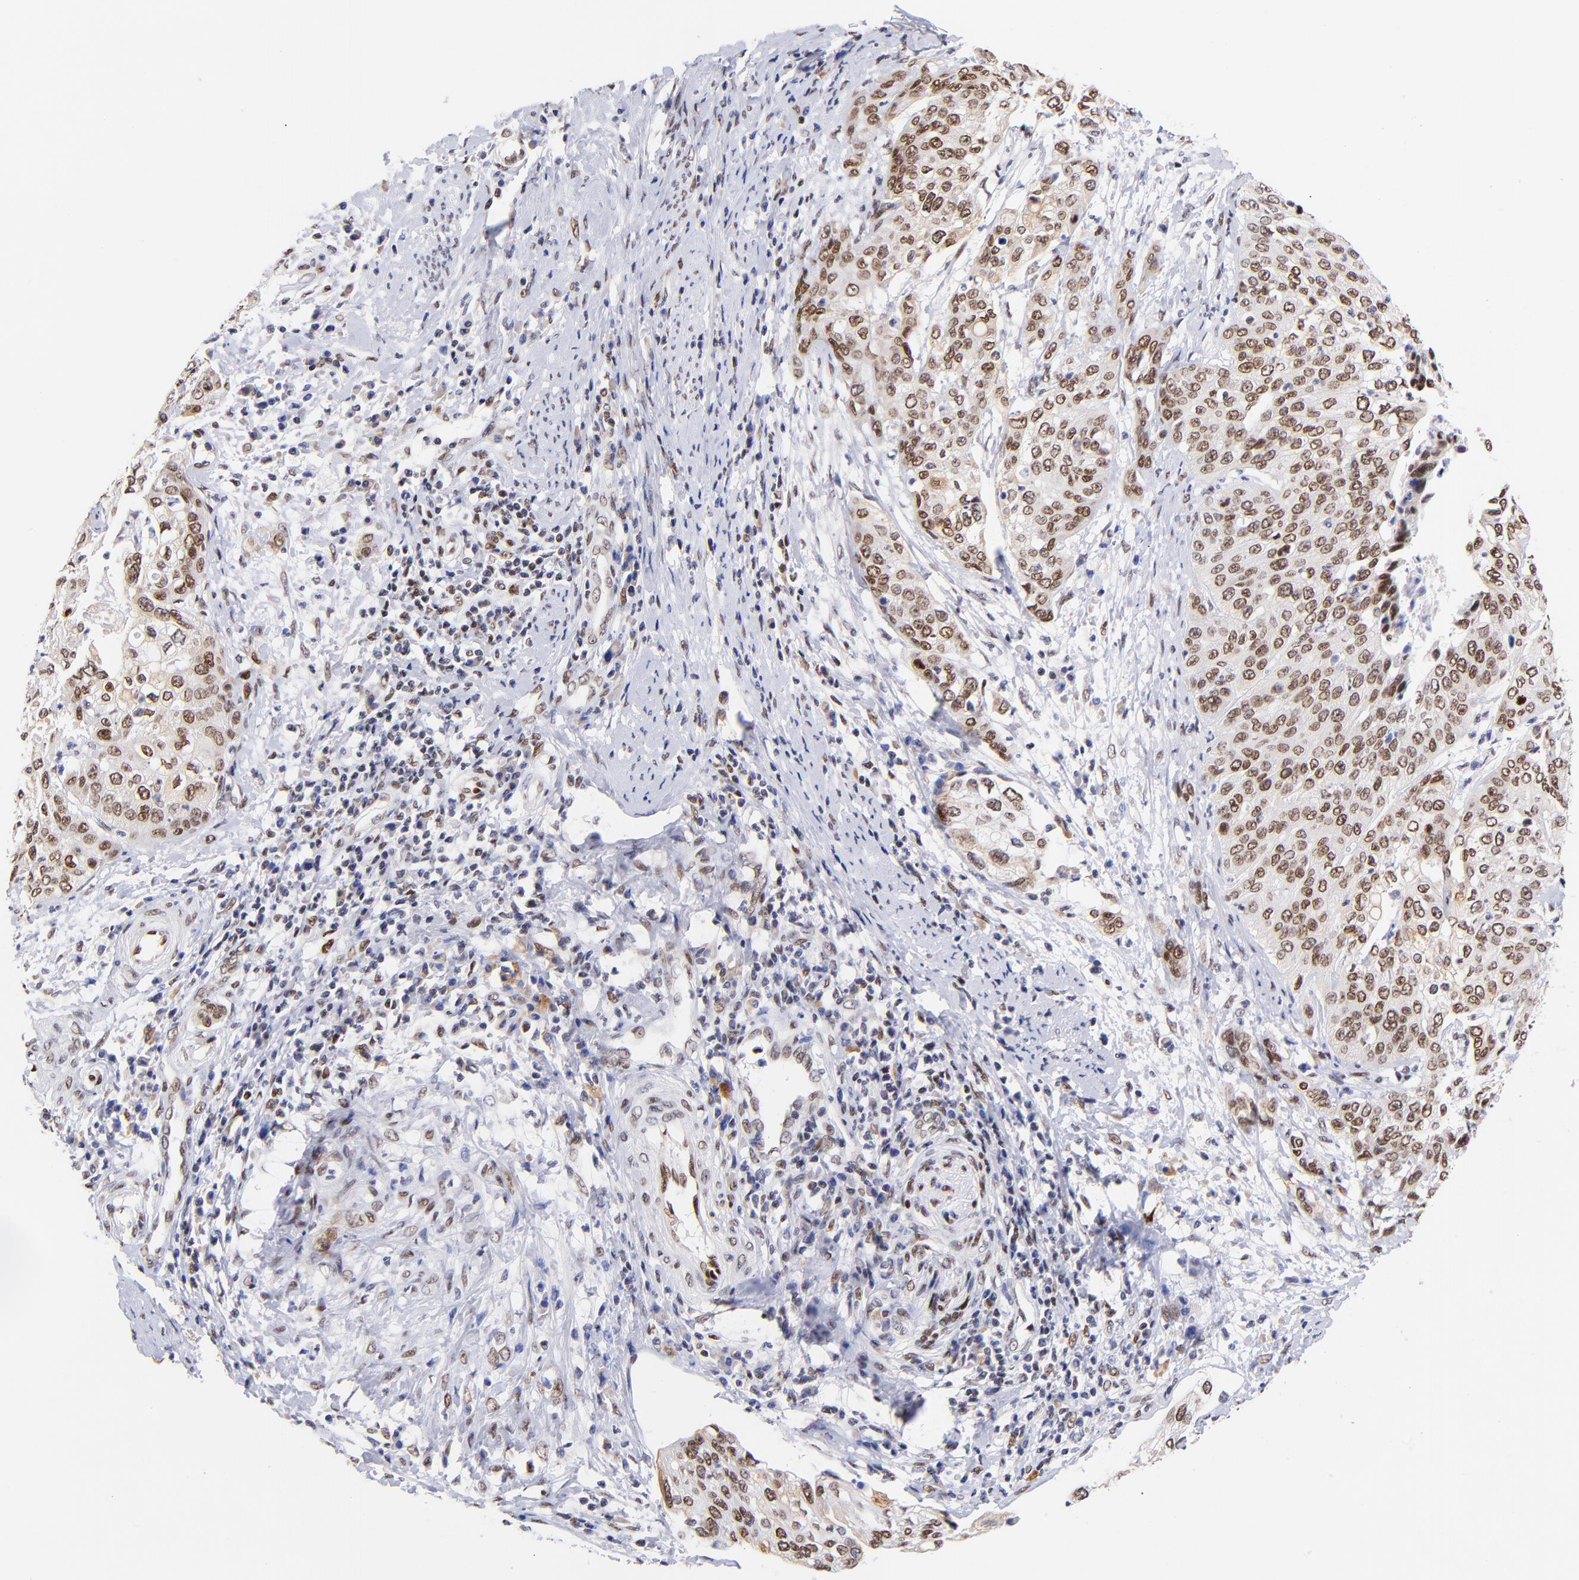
{"staining": {"intensity": "moderate", "quantity": ">75%", "location": "nuclear"}, "tissue": "cervical cancer", "cell_type": "Tumor cells", "image_type": "cancer", "snomed": [{"axis": "morphology", "description": "Squamous cell carcinoma, NOS"}, {"axis": "topography", "description": "Cervix"}], "caption": "DAB immunohistochemical staining of human cervical cancer (squamous cell carcinoma) demonstrates moderate nuclear protein expression in approximately >75% of tumor cells. (Brightfield microscopy of DAB IHC at high magnification).", "gene": "MIDEAS", "patient": {"sex": "female", "age": 41}}